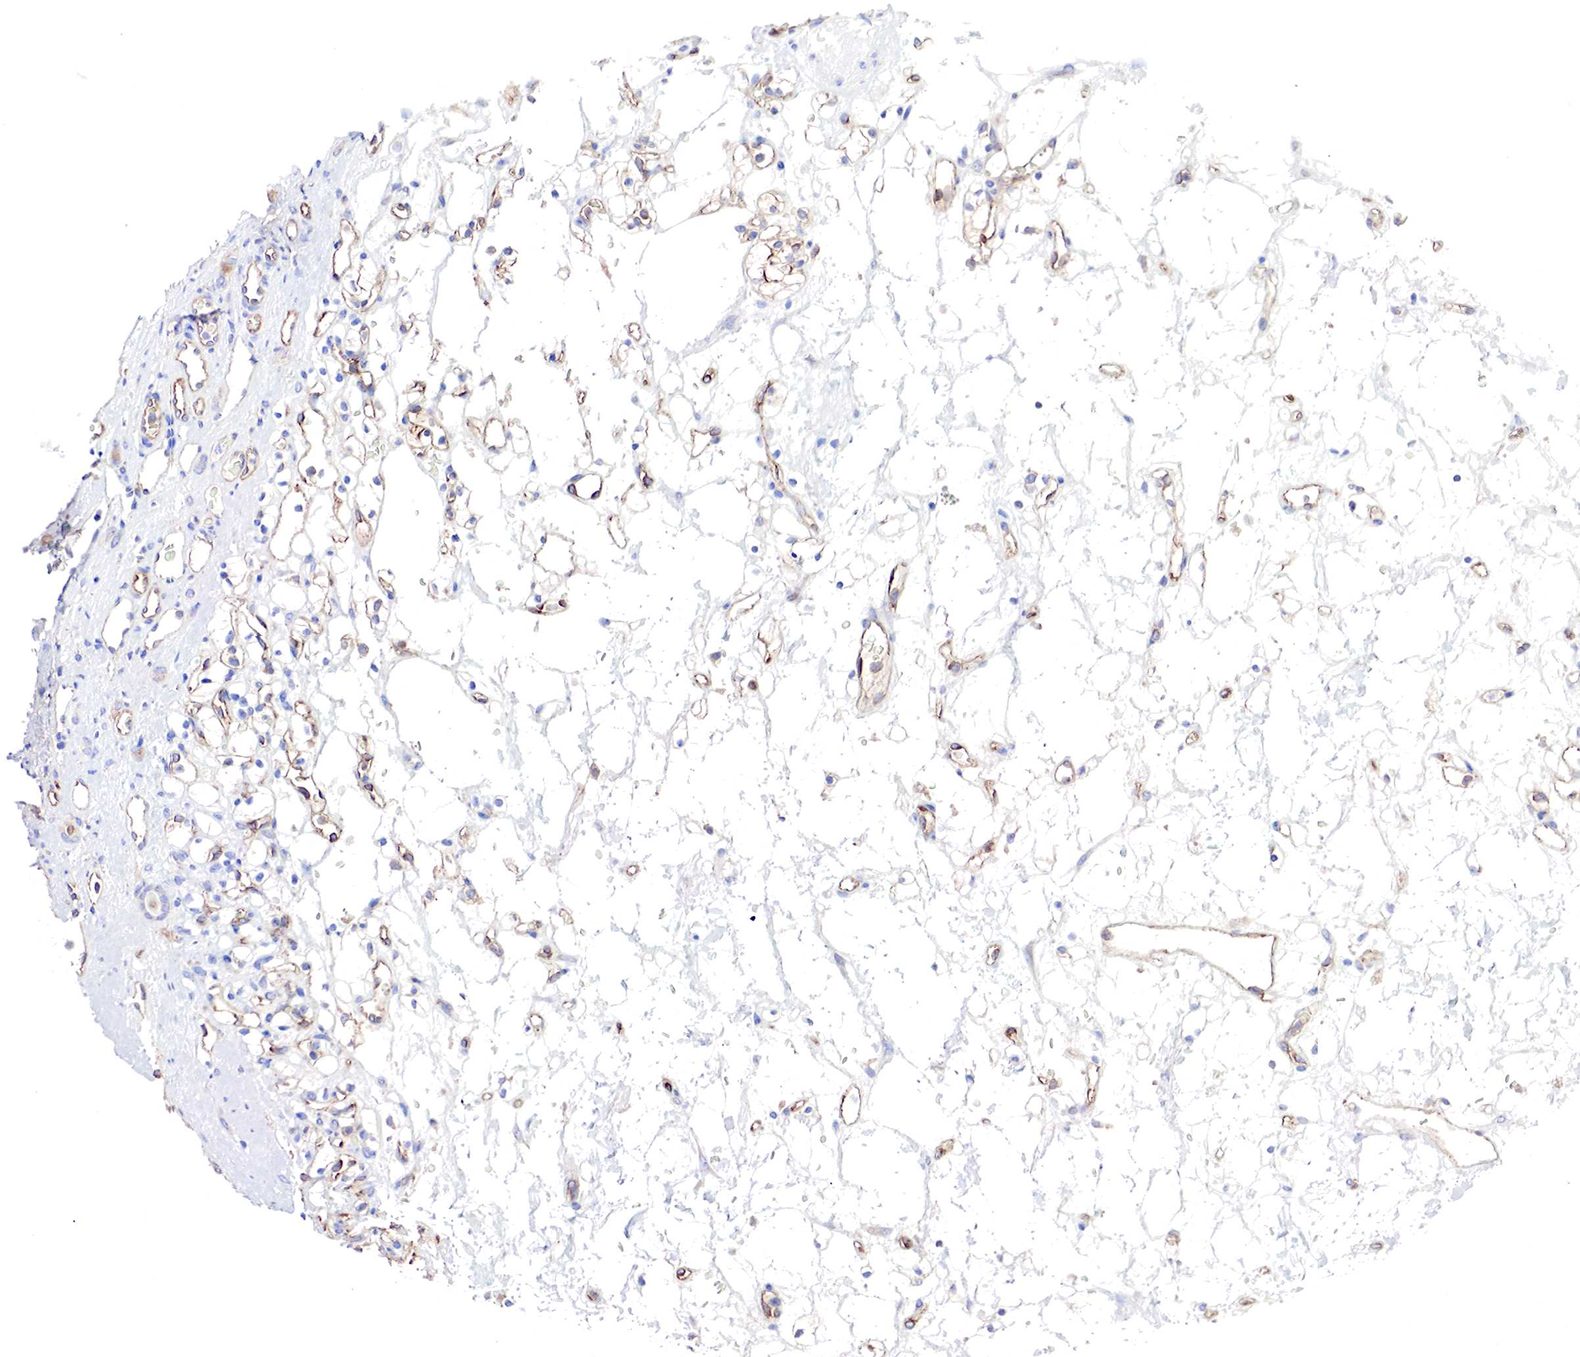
{"staining": {"intensity": "weak", "quantity": "<25%", "location": "cytoplasmic/membranous"}, "tissue": "renal cancer", "cell_type": "Tumor cells", "image_type": "cancer", "snomed": [{"axis": "morphology", "description": "Adenocarcinoma, NOS"}, {"axis": "topography", "description": "Kidney"}], "caption": "Protein analysis of adenocarcinoma (renal) shows no significant staining in tumor cells.", "gene": "RDX", "patient": {"sex": "female", "age": 60}}